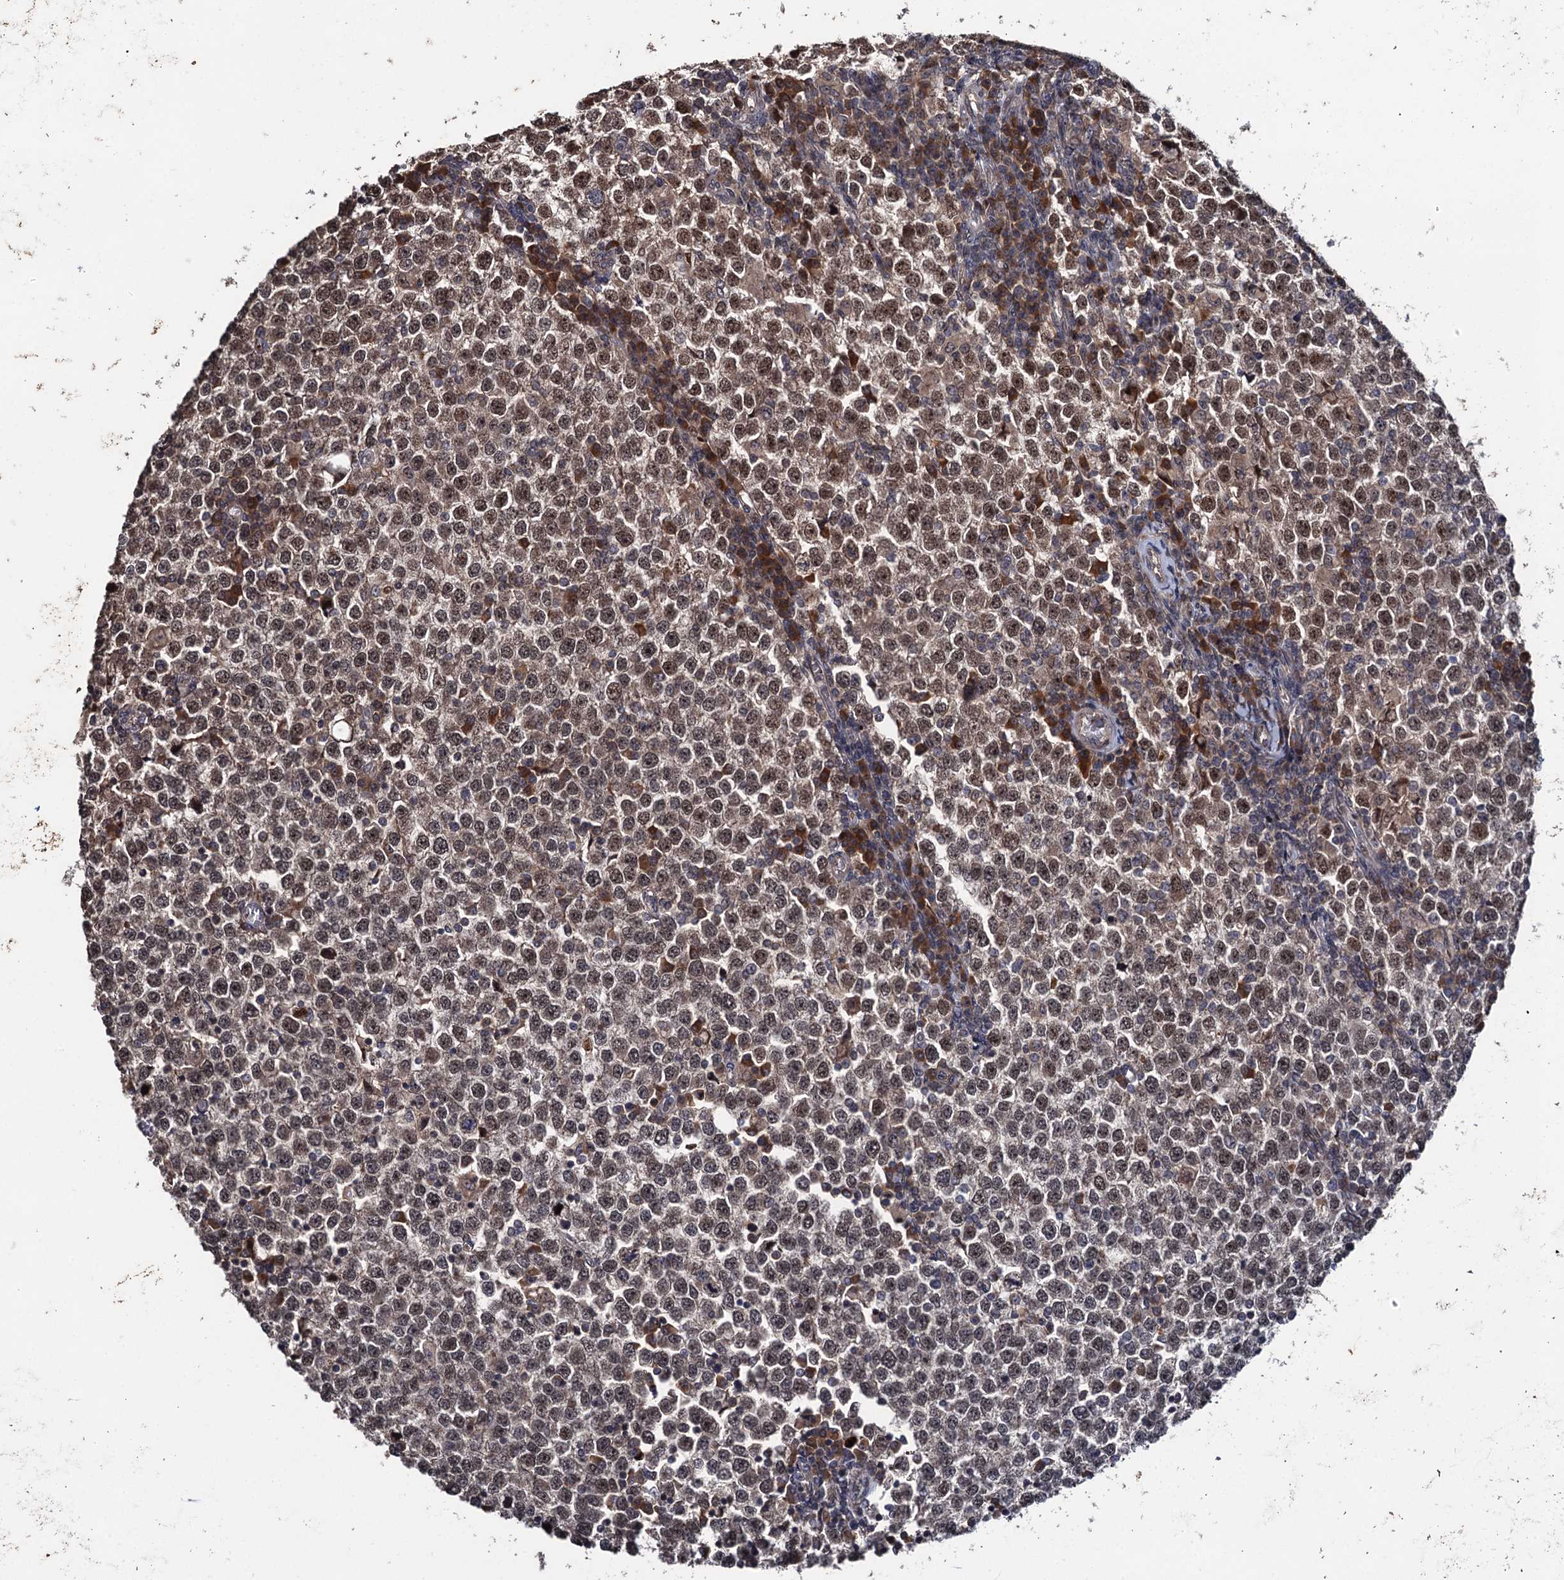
{"staining": {"intensity": "moderate", "quantity": ">75%", "location": "nuclear"}, "tissue": "testis cancer", "cell_type": "Tumor cells", "image_type": "cancer", "snomed": [{"axis": "morphology", "description": "Seminoma, NOS"}, {"axis": "topography", "description": "Testis"}], "caption": "Testis cancer tissue demonstrates moderate nuclear staining in about >75% of tumor cells", "gene": "LRRC63", "patient": {"sex": "male", "age": 65}}